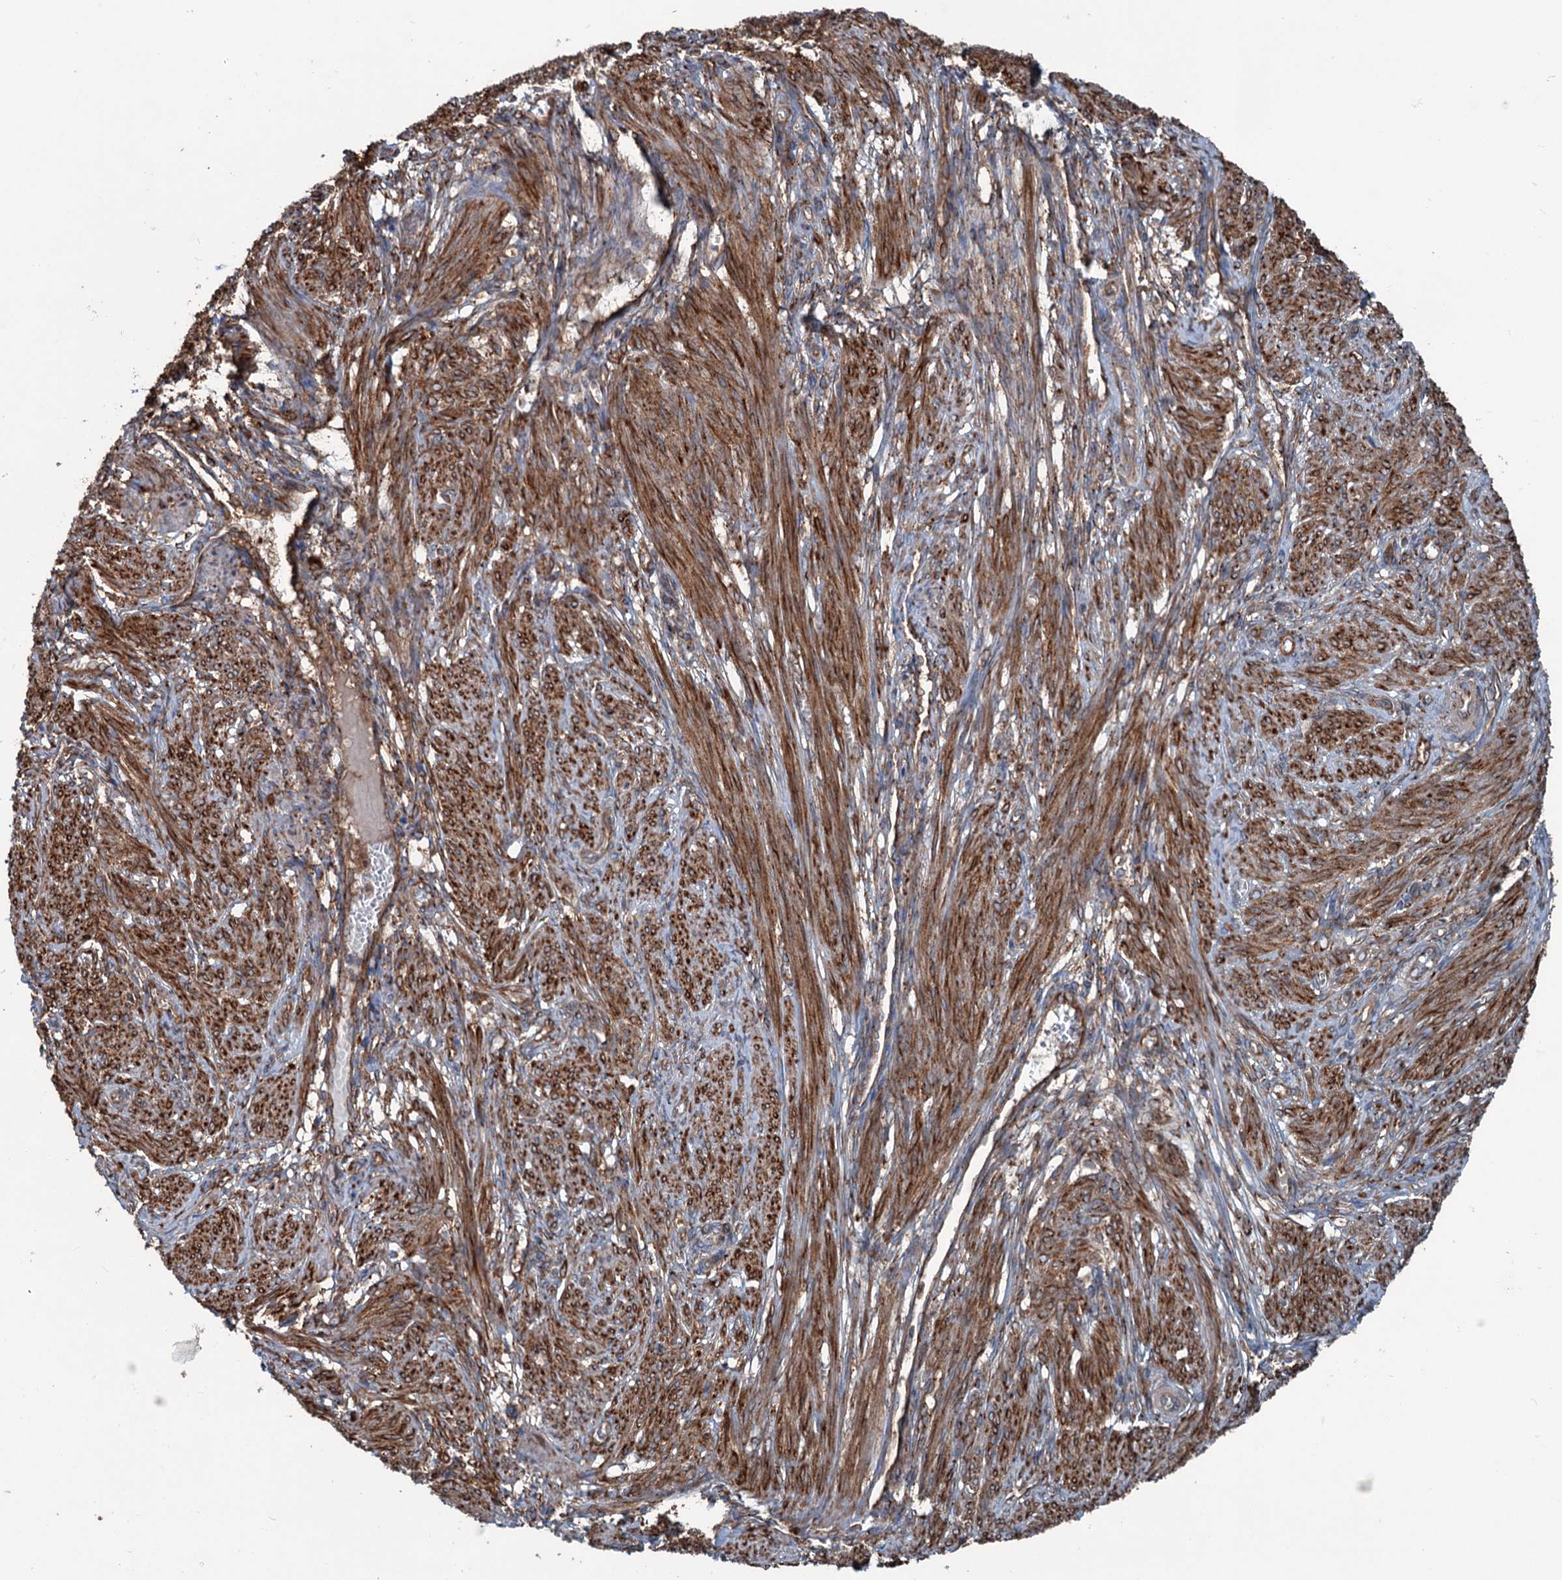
{"staining": {"intensity": "strong", "quantity": ">75%", "location": "cytoplasmic/membranous"}, "tissue": "smooth muscle", "cell_type": "Smooth muscle cells", "image_type": "normal", "snomed": [{"axis": "morphology", "description": "Normal tissue, NOS"}, {"axis": "topography", "description": "Smooth muscle"}], "caption": "Protein staining of unremarkable smooth muscle displays strong cytoplasmic/membranous staining in approximately >75% of smooth muscle cells.", "gene": "CALCOCO1", "patient": {"sex": "female", "age": 39}}